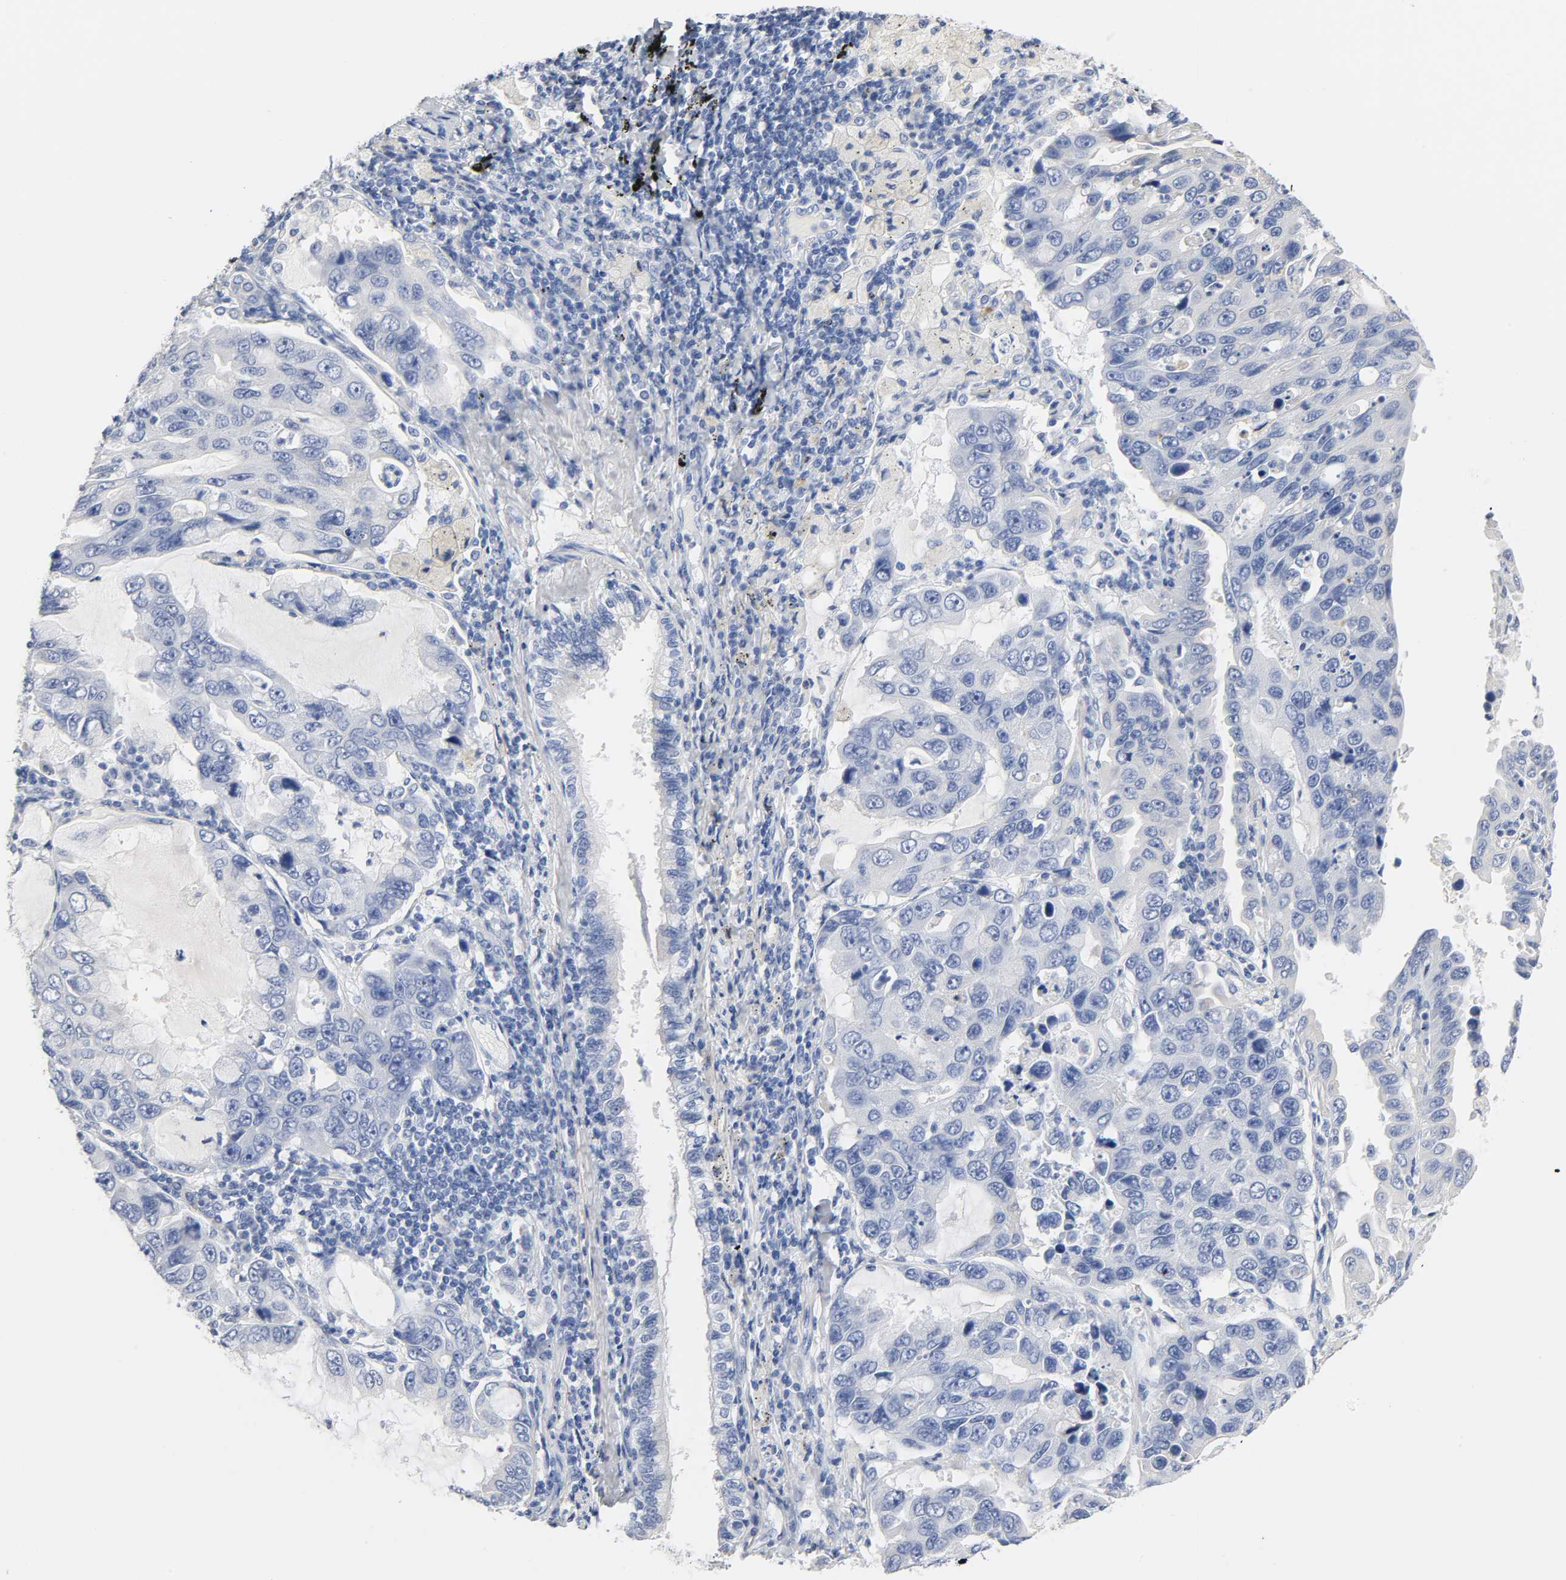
{"staining": {"intensity": "negative", "quantity": "none", "location": "none"}, "tissue": "lung cancer", "cell_type": "Tumor cells", "image_type": "cancer", "snomed": [{"axis": "morphology", "description": "Adenocarcinoma, NOS"}, {"axis": "topography", "description": "Lung"}], "caption": "This is an IHC micrograph of human lung cancer (adenocarcinoma). There is no staining in tumor cells.", "gene": "ACP3", "patient": {"sex": "male", "age": 64}}